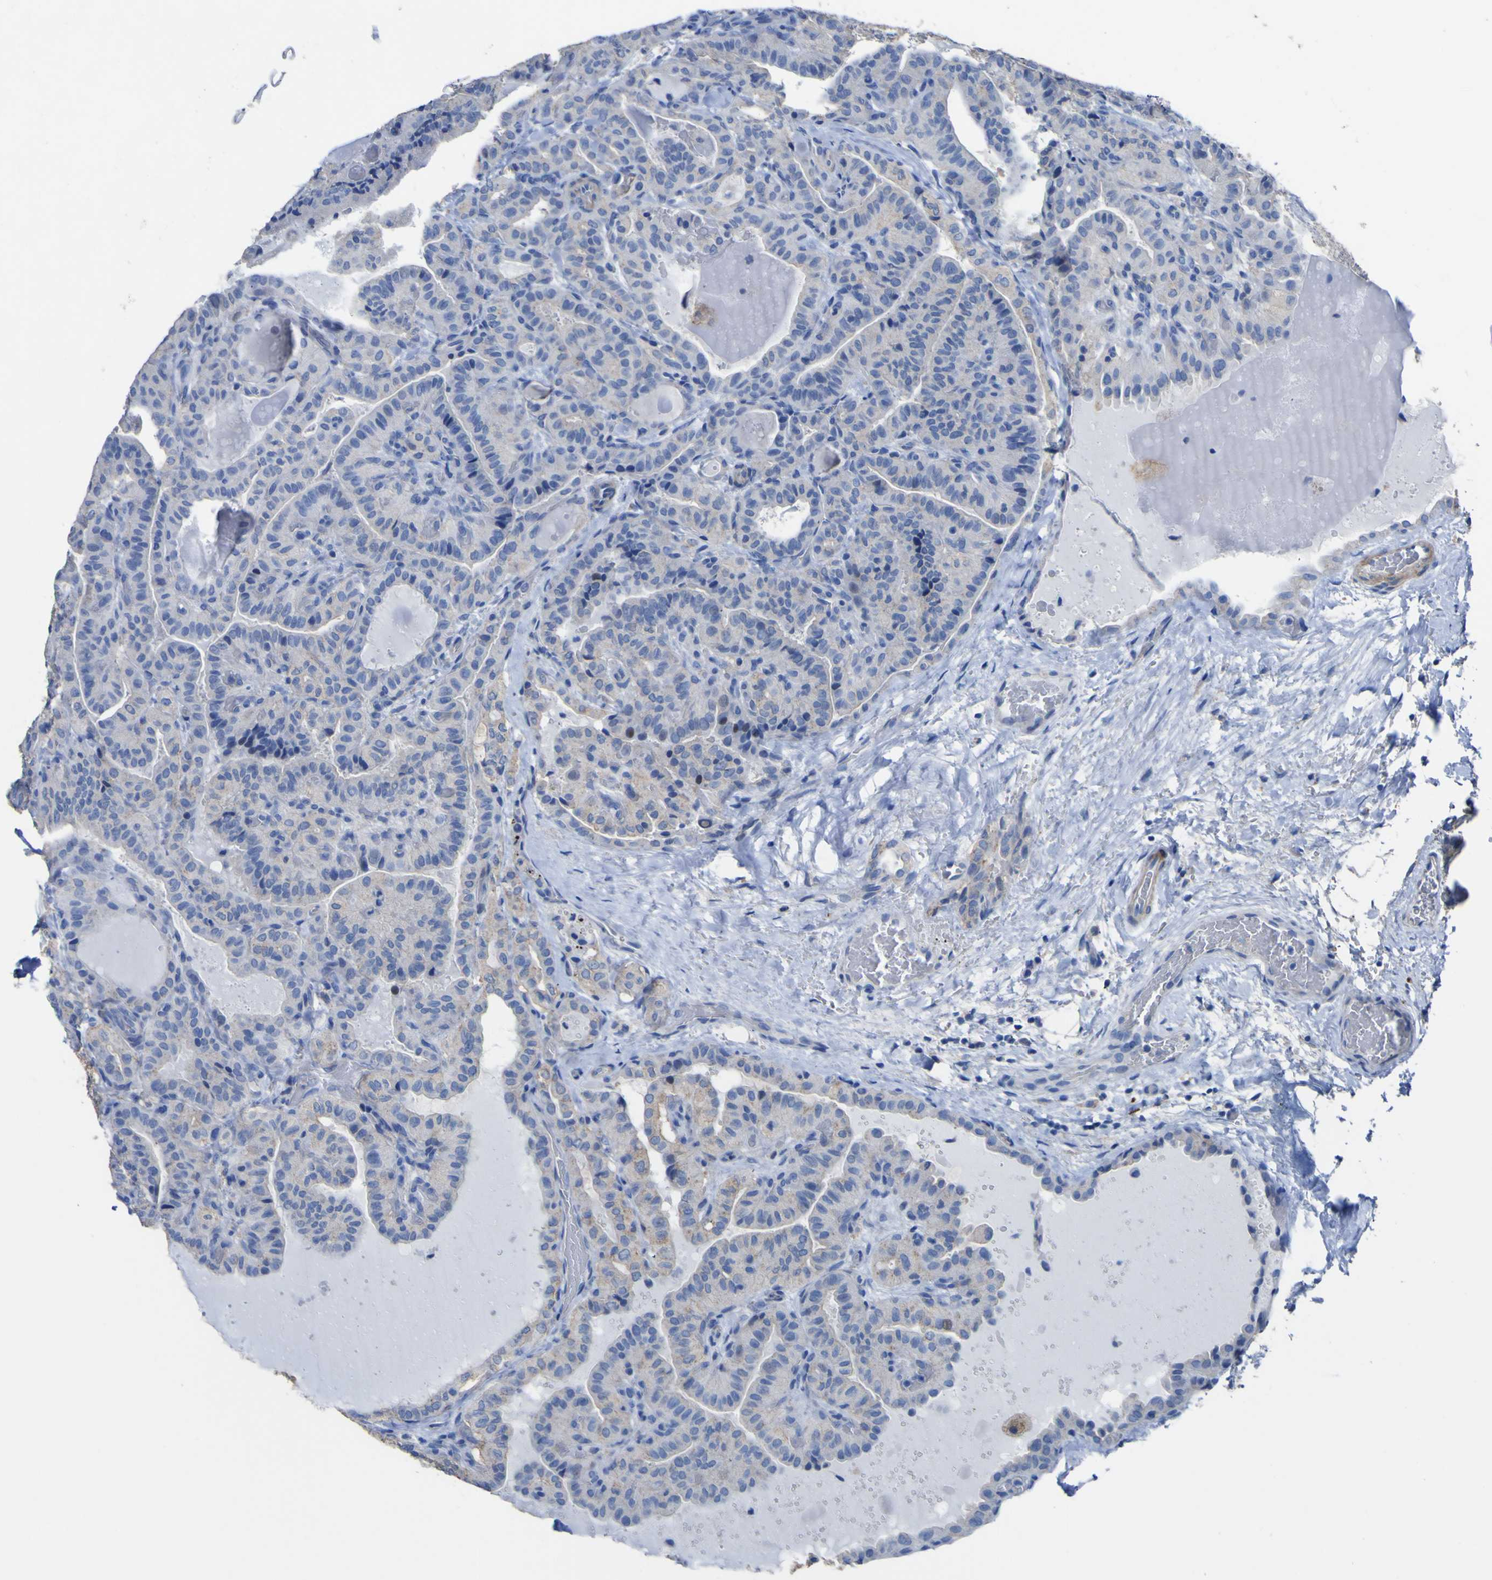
{"staining": {"intensity": "weak", "quantity": "<25%", "location": "cytoplasmic/membranous"}, "tissue": "thyroid cancer", "cell_type": "Tumor cells", "image_type": "cancer", "snomed": [{"axis": "morphology", "description": "Papillary adenocarcinoma, NOS"}, {"axis": "topography", "description": "Thyroid gland"}], "caption": "This is a photomicrograph of immunohistochemistry (IHC) staining of thyroid cancer, which shows no expression in tumor cells.", "gene": "AGO4", "patient": {"sex": "male", "age": 77}}